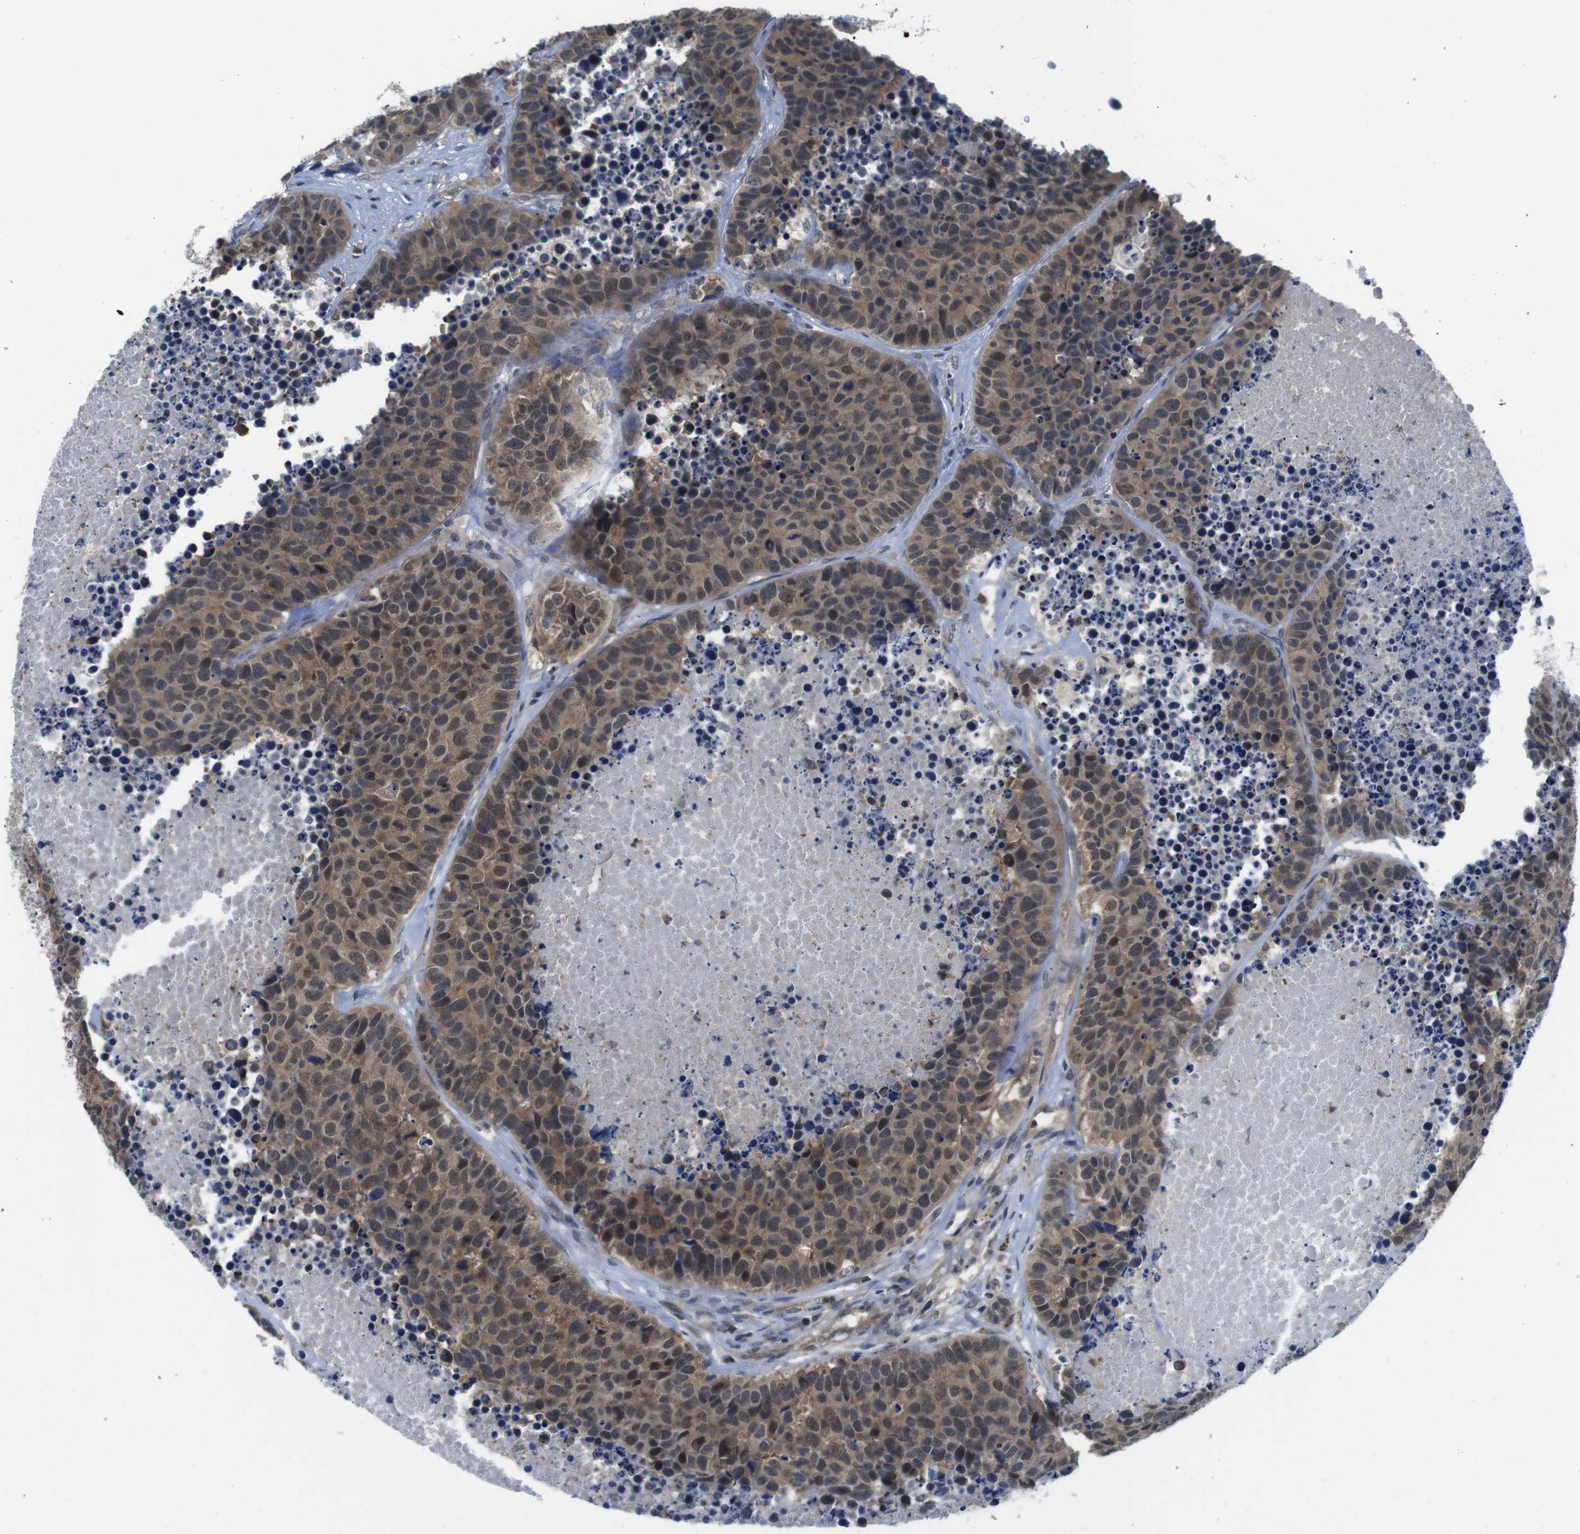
{"staining": {"intensity": "moderate", "quantity": ">75%", "location": "cytoplasmic/membranous"}, "tissue": "carcinoid", "cell_type": "Tumor cells", "image_type": "cancer", "snomed": [{"axis": "morphology", "description": "Carcinoid, malignant, NOS"}, {"axis": "topography", "description": "Lung"}], "caption": "Malignant carcinoid stained for a protein displays moderate cytoplasmic/membranous positivity in tumor cells.", "gene": "FADD", "patient": {"sex": "male", "age": 60}}